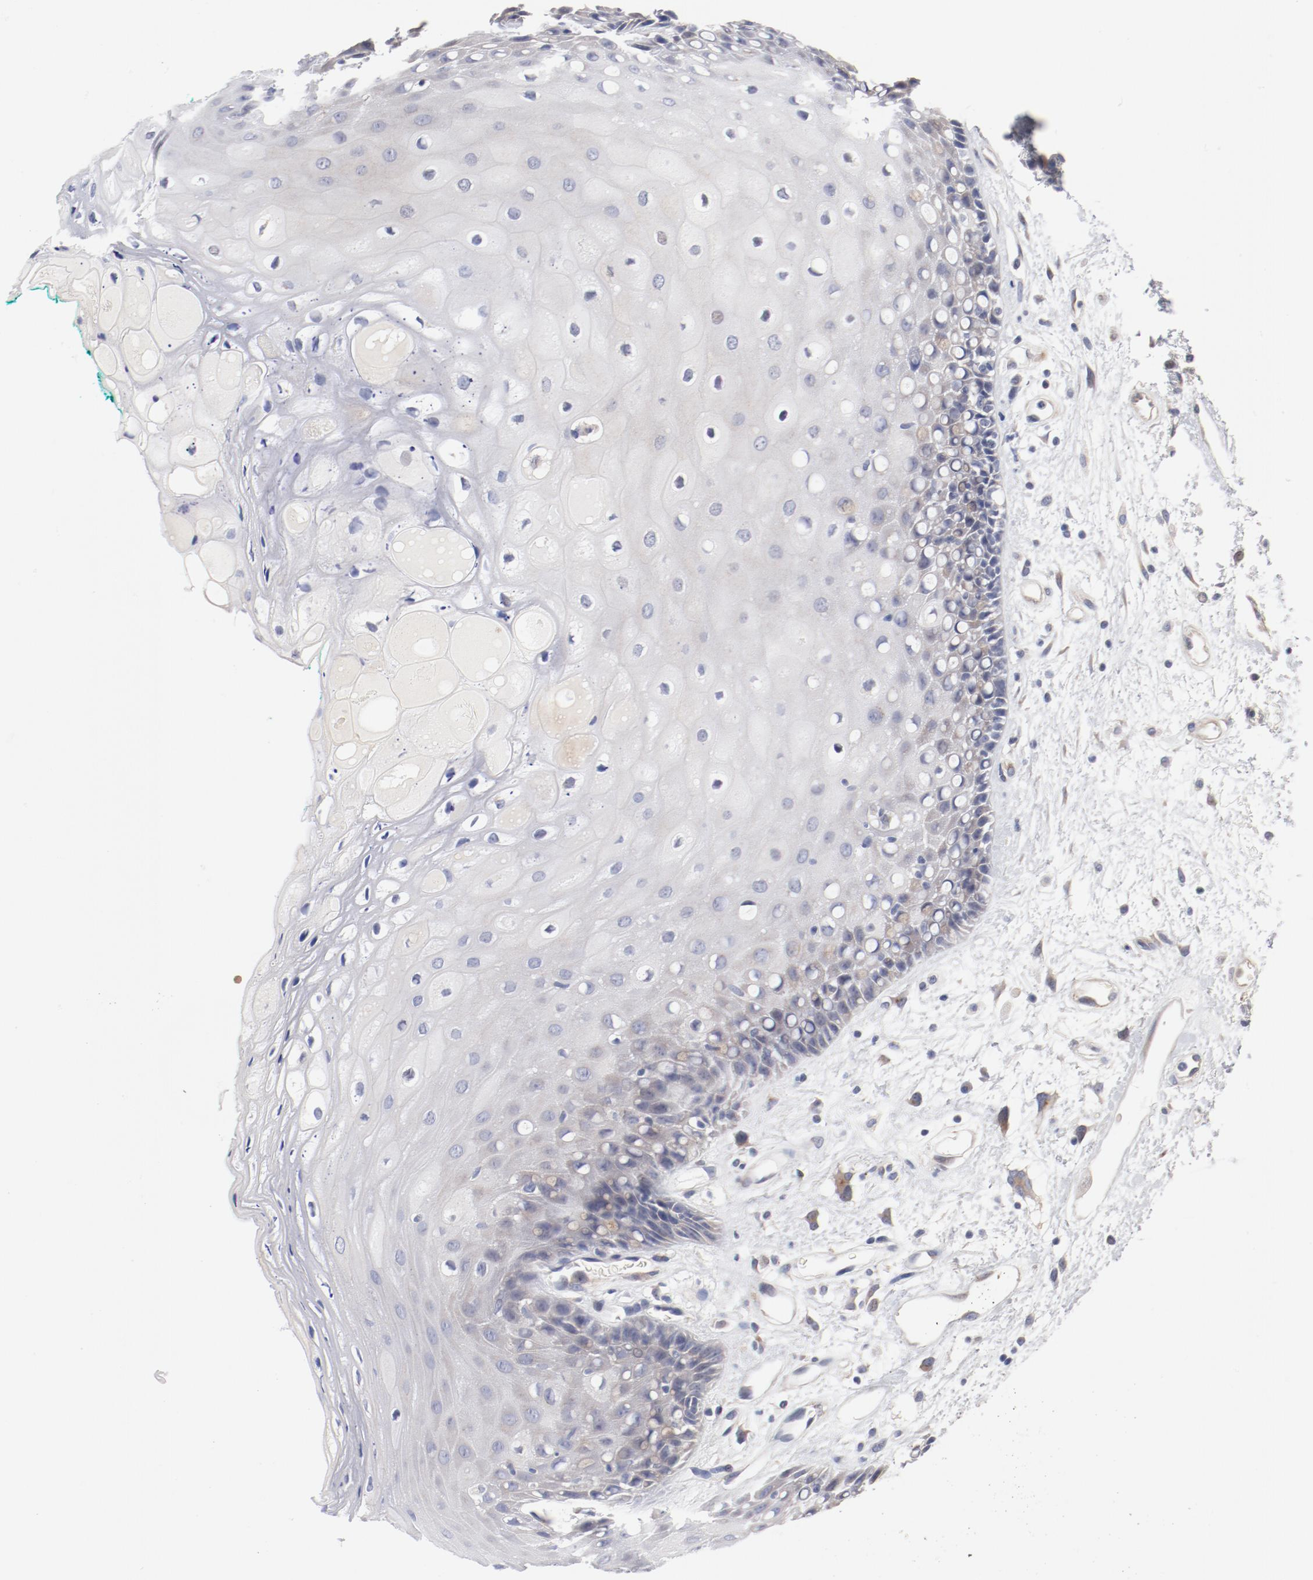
{"staining": {"intensity": "negative", "quantity": "none", "location": "none"}, "tissue": "oral mucosa", "cell_type": "Squamous epithelial cells", "image_type": "normal", "snomed": [{"axis": "morphology", "description": "Normal tissue, NOS"}, {"axis": "morphology", "description": "Squamous cell carcinoma, NOS"}, {"axis": "topography", "description": "Skeletal muscle"}, {"axis": "topography", "description": "Oral tissue"}, {"axis": "topography", "description": "Head-Neck"}], "caption": "Protein analysis of unremarkable oral mucosa exhibits no significant expression in squamous epithelial cells.", "gene": "GPR143", "patient": {"sex": "female", "age": 84}}